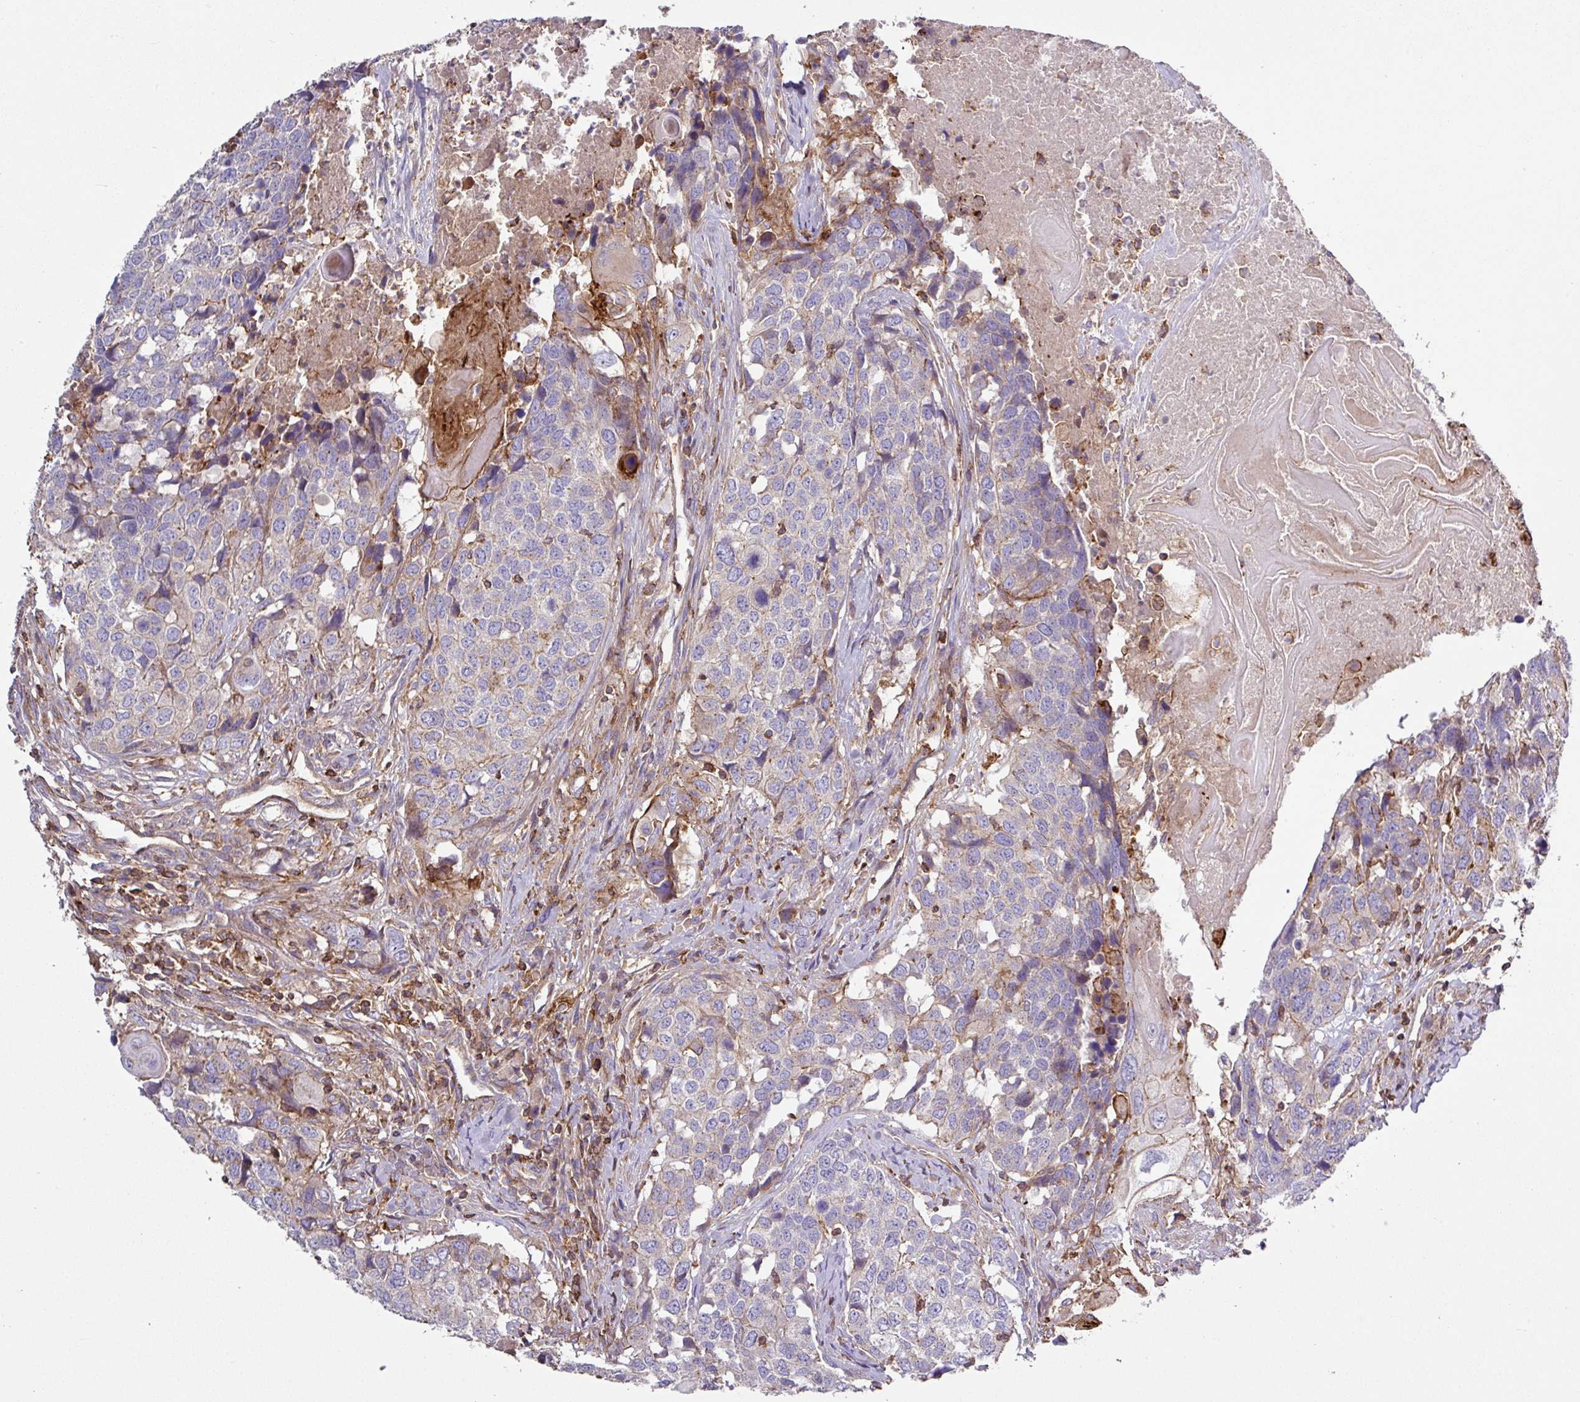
{"staining": {"intensity": "negative", "quantity": "none", "location": "none"}, "tissue": "head and neck cancer", "cell_type": "Tumor cells", "image_type": "cancer", "snomed": [{"axis": "morphology", "description": "Squamous cell carcinoma, NOS"}, {"axis": "topography", "description": "Head-Neck"}], "caption": "This is an immunohistochemistry (IHC) photomicrograph of head and neck cancer (squamous cell carcinoma). There is no positivity in tumor cells.", "gene": "RIC1", "patient": {"sex": "male", "age": 66}}